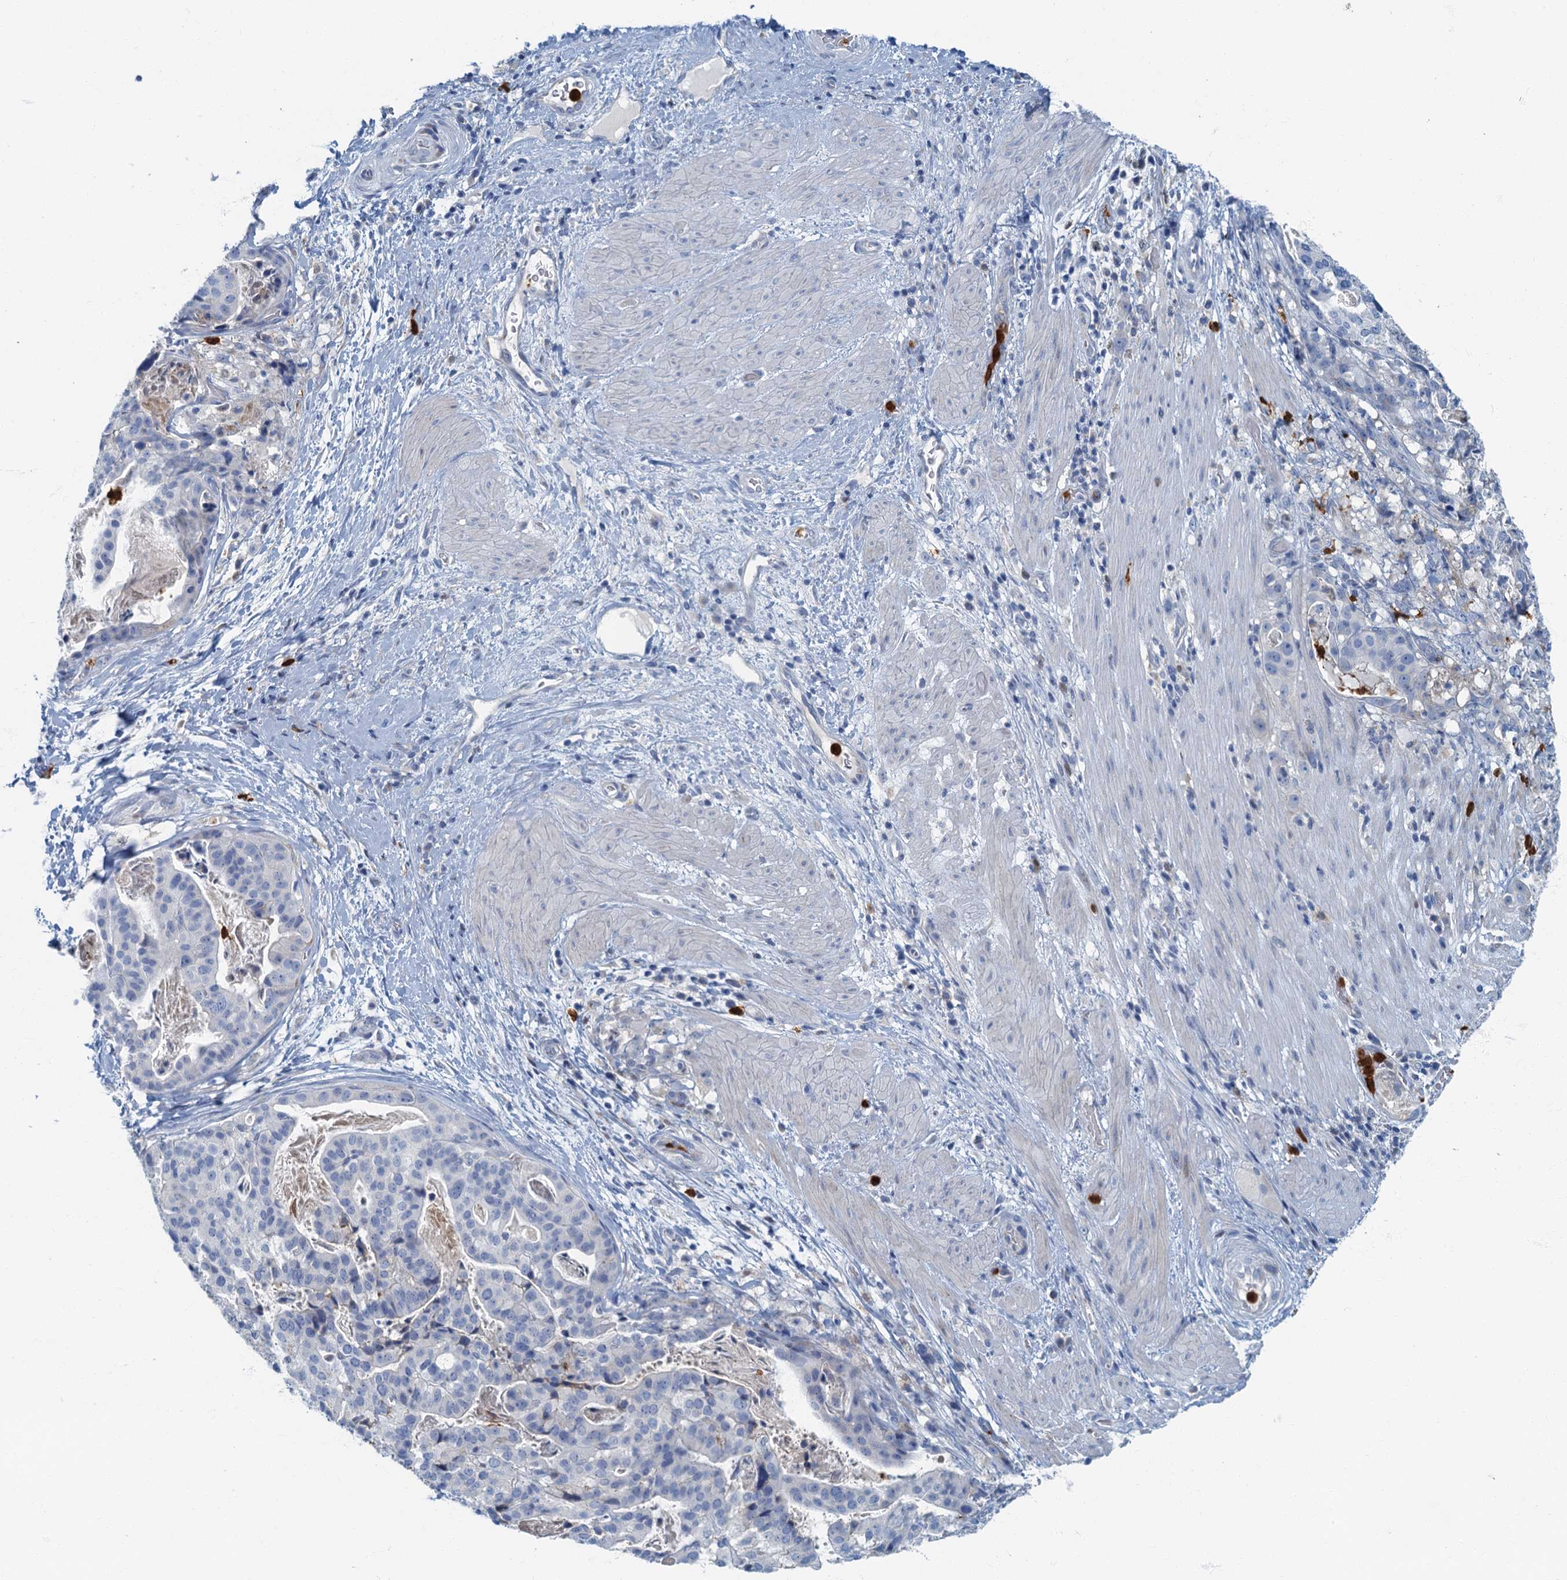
{"staining": {"intensity": "negative", "quantity": "none", "location": "none"}, "tissue": "stomach cancer", "cell_type": "Tumor cells", "image_type": "cancer", "snomed": [{"axis": "morphology", "description": "Adenocarcinoma, NOS"}, {"axis": "topography", "description": "Stomach"}], "caption": "Immunohistochemistry (IHC) histopathology image of neoplastic tissue: human adenocarcinoma (stomach) stained with DAB (3,3'-diaminobenzidine) reveals no significant protein expression in tumor cells. The staining was performed using DAB to visualize the protein expression in brown, while the nuclei were stained in blue with hematoxylin (Magnification: 20x).", "gene": "ANKDD1A", "patient": {"sex": "male", "age": 48}}